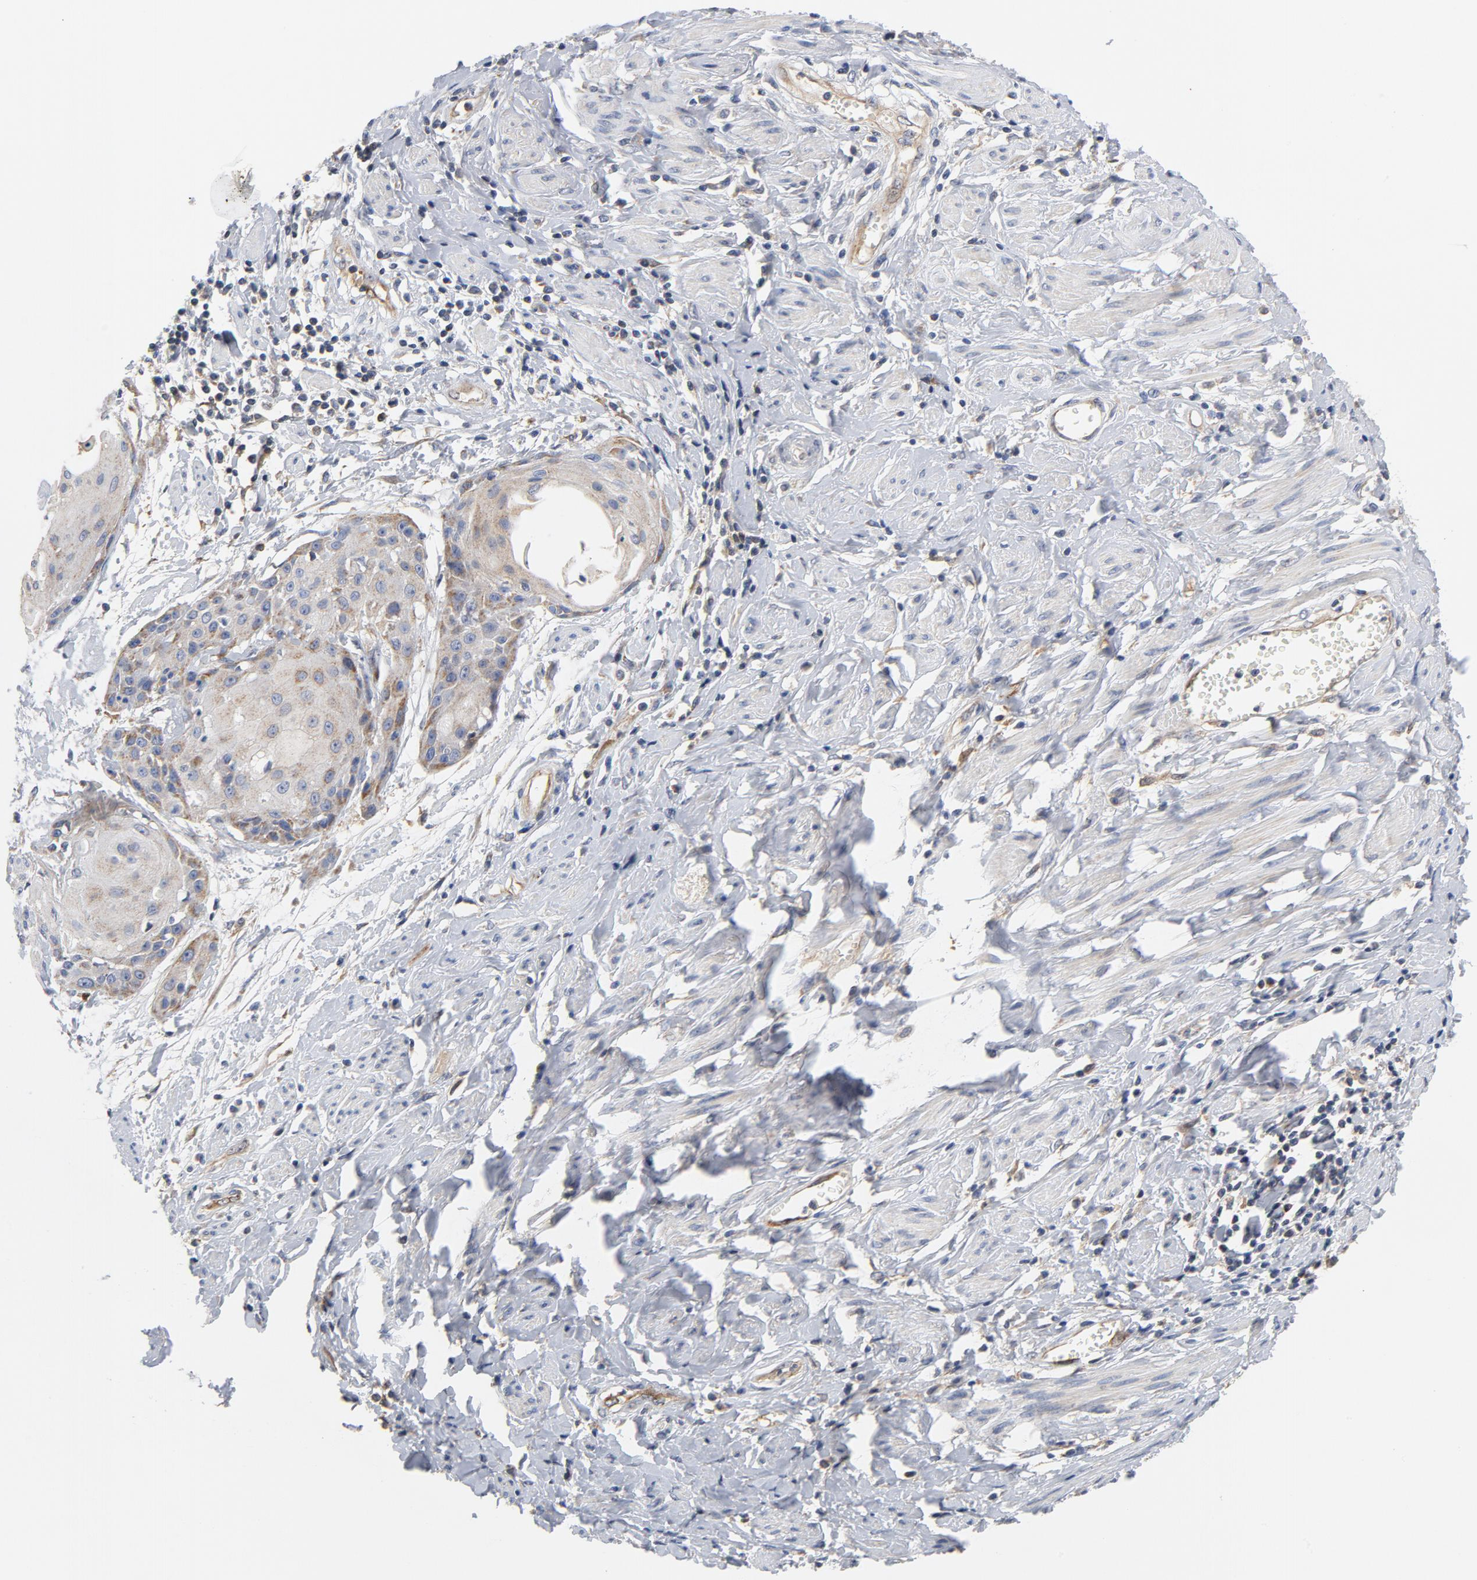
{"staining": {"intensity": "moderate", "quantity": ">75%", "location": "cytoplasmic/membranous"}, "tissue": "cervical cancer", "cell_type": "Tumor cells", "image_type": "cancer", "snomed": [{"axis": "morphology", "description": "Squamous cell carcinoma, NOS"}, {"axis": "topography", "description": "Cervix"}], "caption": "Moderate cytoplasmic/membranous positivity is identified in about >75% of tumor cells in squamous cell carcinoma (cervical). (Stains: DAB in brown, nuclei in blue, Microscopy: brightfield microscopy at high magnification).", "gene": "RAPGEF4", "patient": {"sex": "female", "age": 57}}